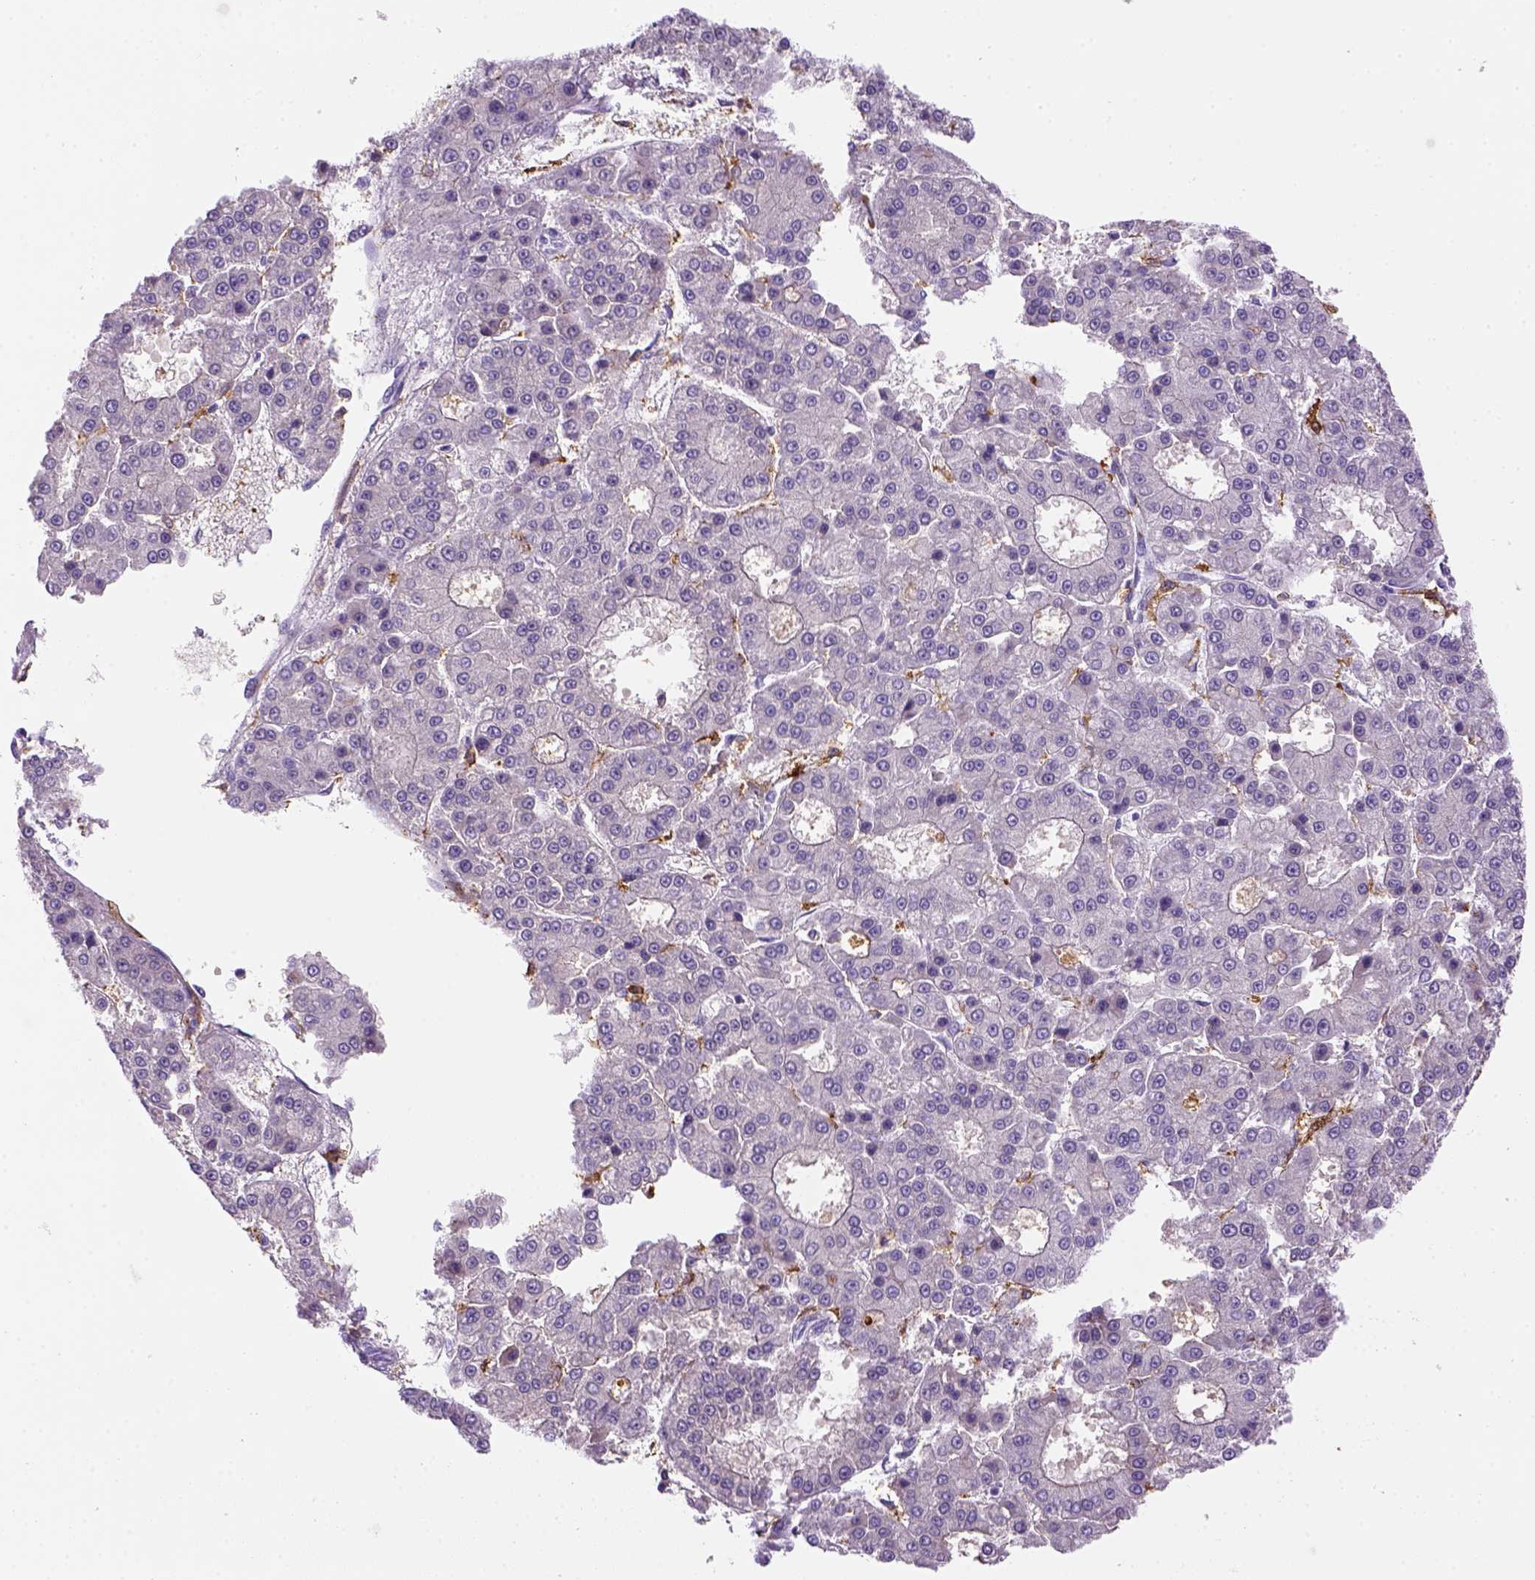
{"staining": {"intensity": "negative", "quantity": "none", "location": "none"}, "tissue": "liver cancer", "cell_type": "Tumor cells", "image_type": "cancer", "snomed": [{"axis": "morphology", "description": "Carcinoma, Hepatocellular, NOS"}, {"axis": "topography", "description": "Liver"}], "caption": "Protein analysis of hepatocellular carcinoma (liver) exhibits no significant expression in tumor cells.", "gene": "CD14", "patient": {"sex": "male", "age": 70}}